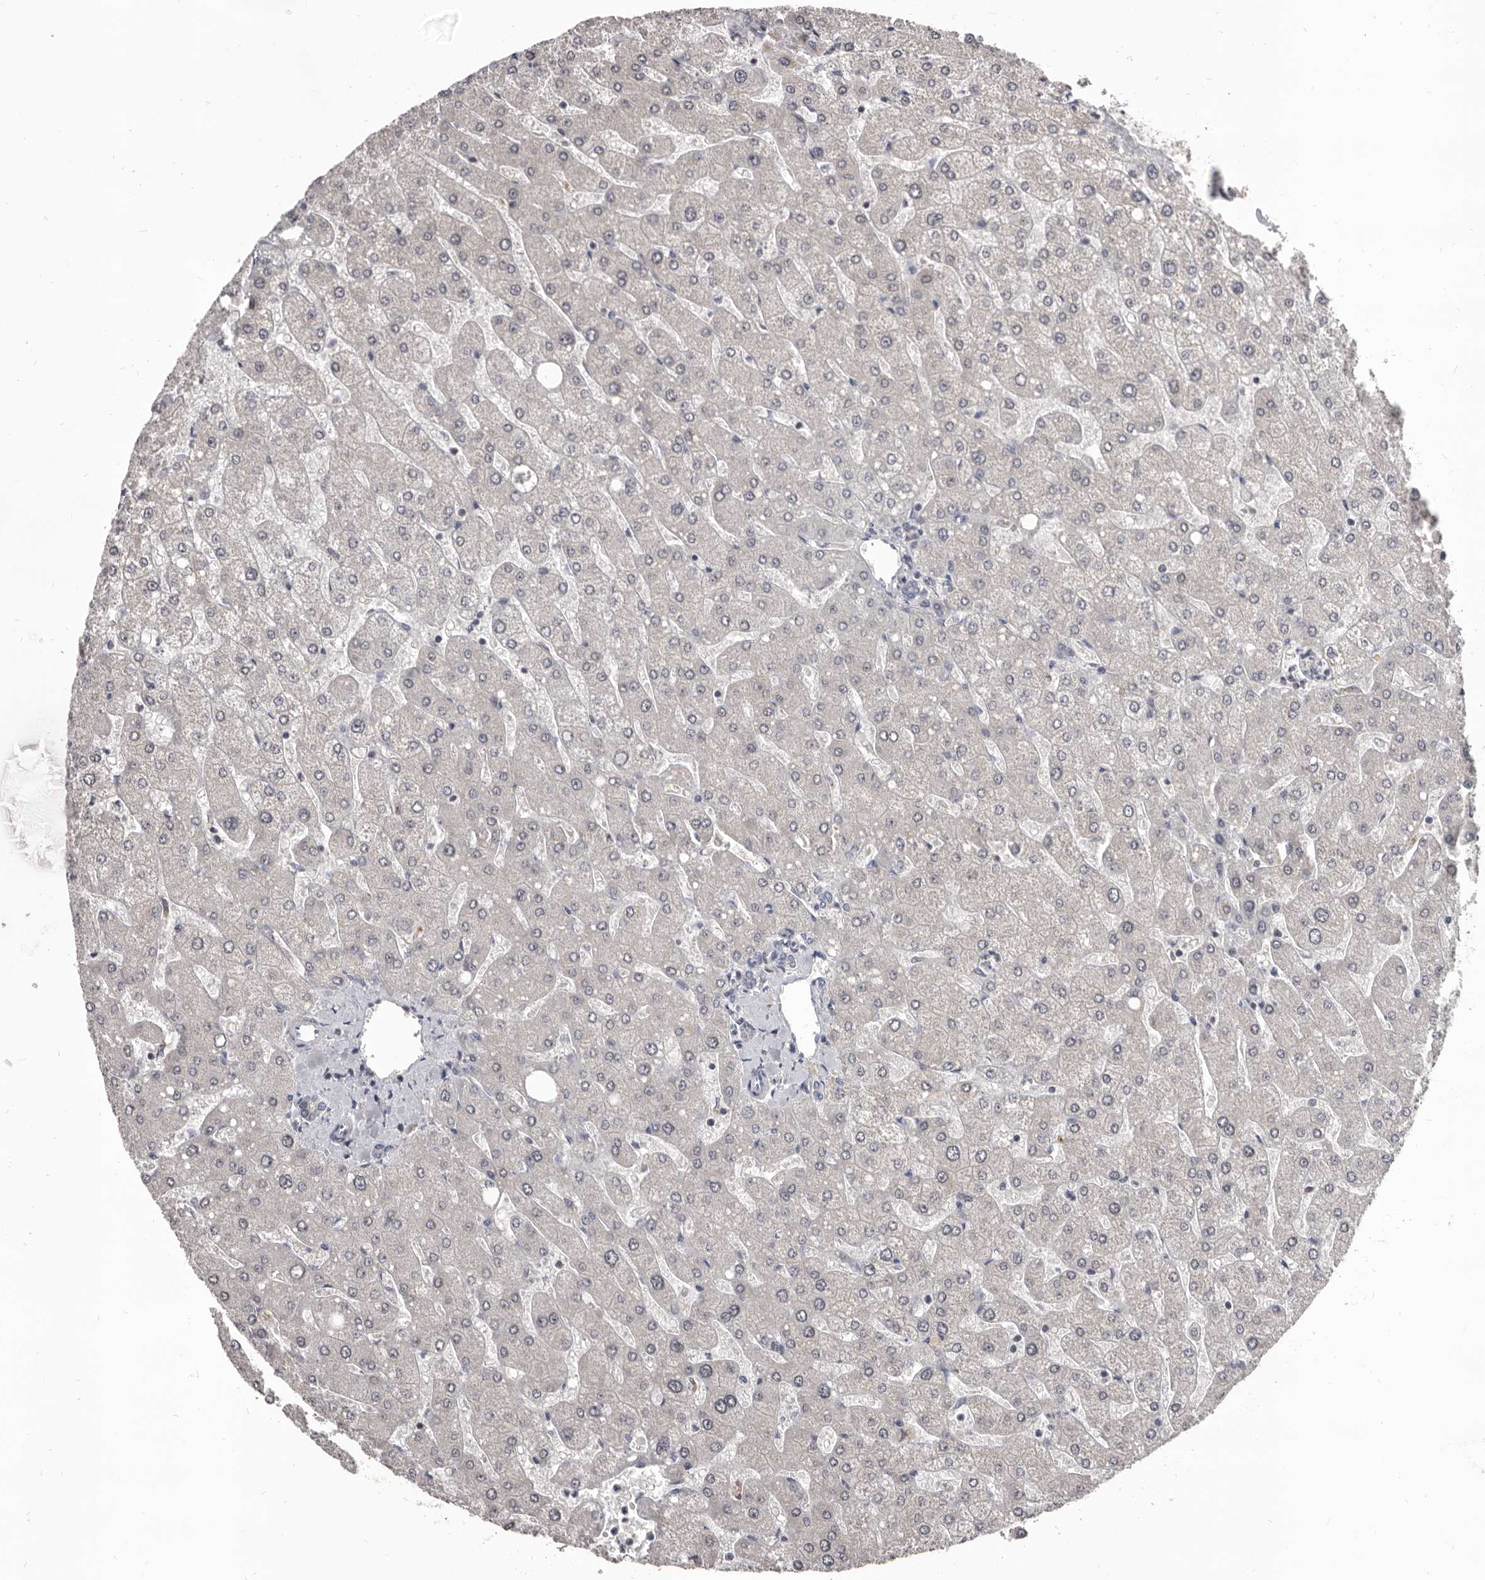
{"staining": {"intensity": "negative", "quantity": "none", "location": "none"}, "tissue": "liver", "cell_type": "Cholangiocytes", "image_type": "normal", "snomed": [{"axis": "morphology", "description": "Normal tissue, NOS"}, {"axis": "topography", "description": "Liver"}], "caption": "The micrograph shows no staining of cholangiocytes in unremarkable liver.", "gene": "MAP3K14", "patient": {"sex": "male", "age": 55}}